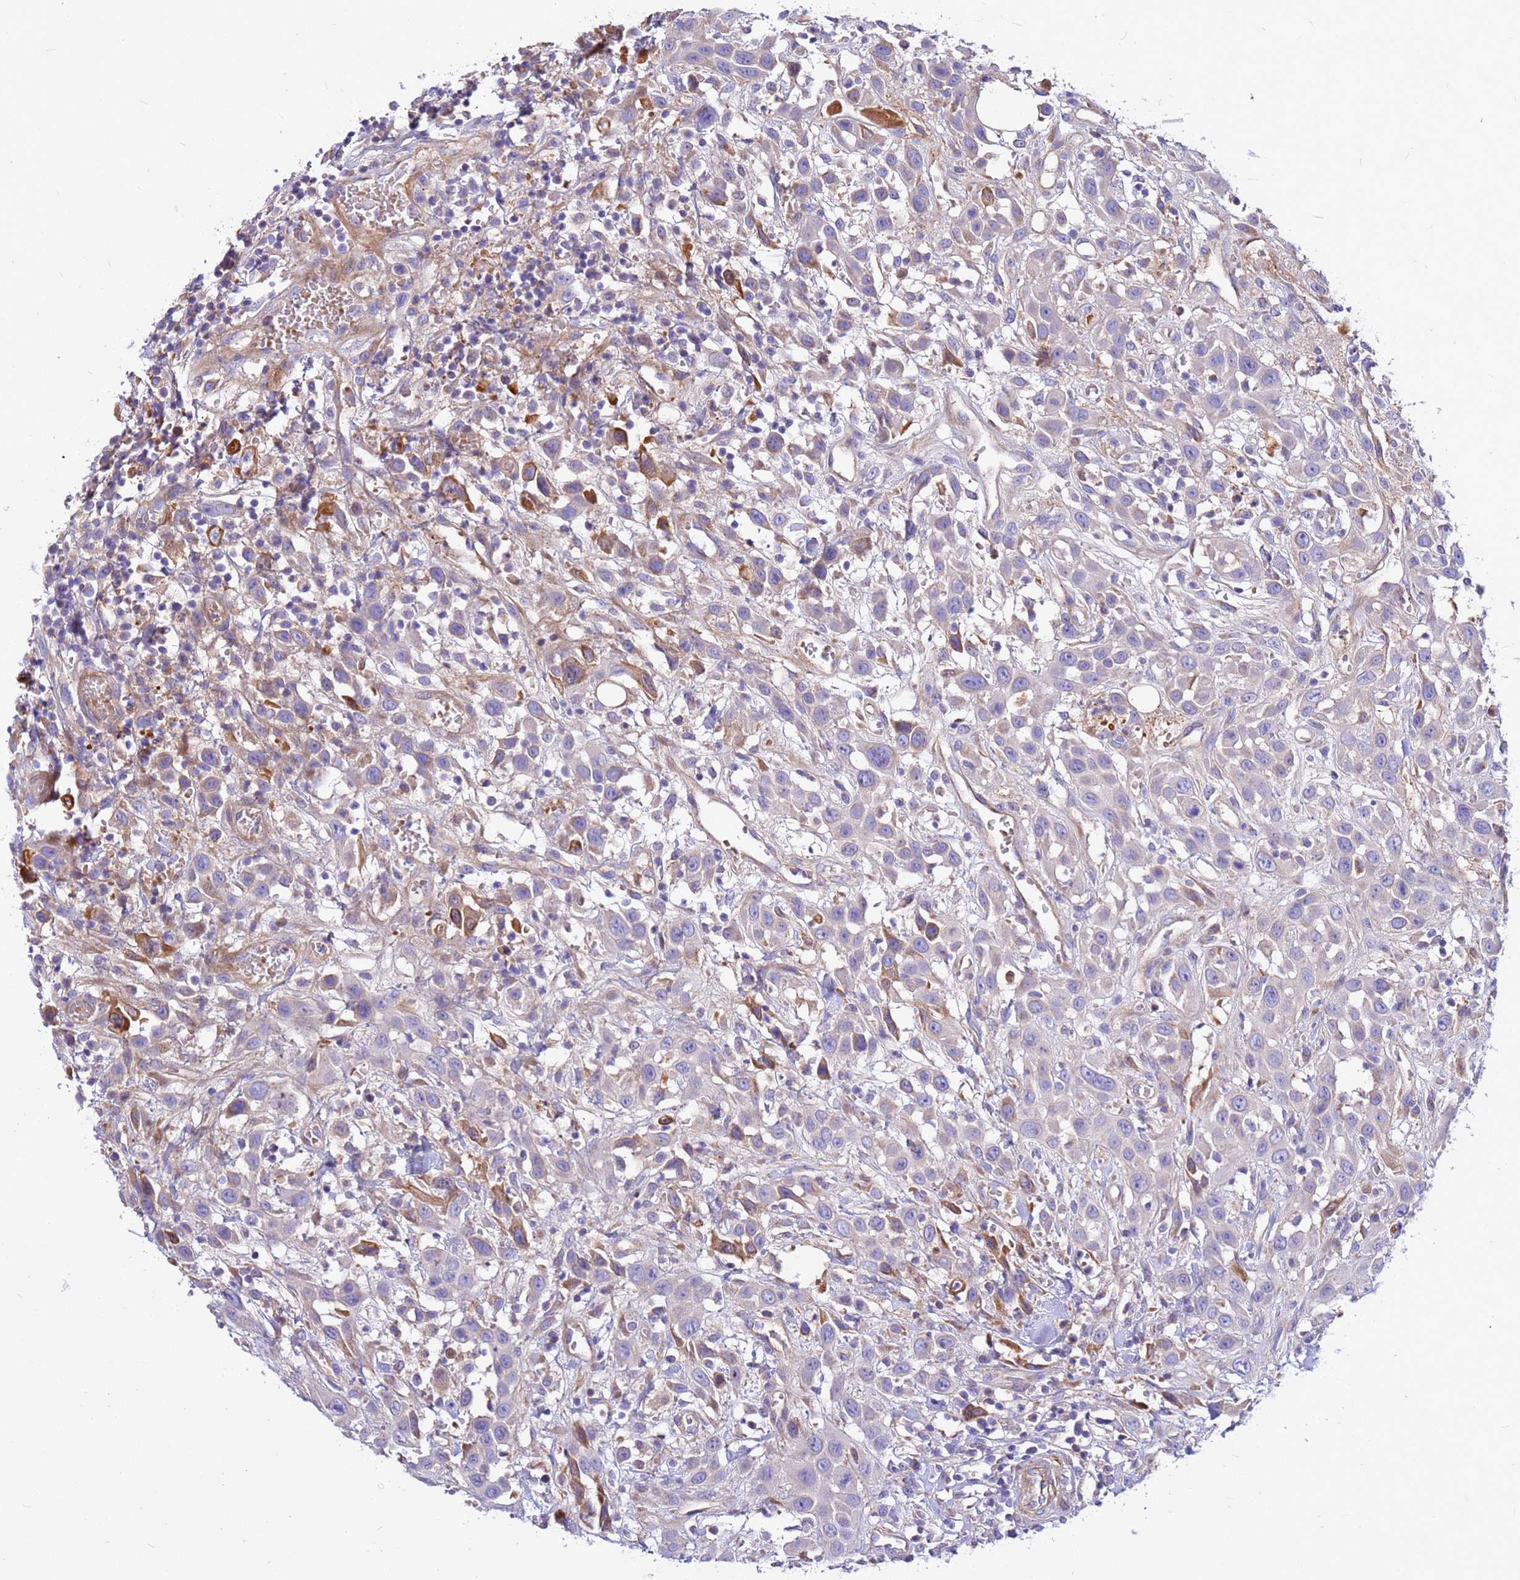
{"staining": {"intensity": "moderate", "quantity": "<25%", "location": "cytoplasmic/membranous"}, "tissue": "head and neck cancer", "cell_type": "Tumor cells", "image_type": "cancer", "snomed": [{"axis": "morphology", "description": "Squamous cell carcinoma, NOS"}, {"axis": "topography", "description": "Head-Neck"}], "caption": "Protein staining demonstrates moderate cytoplasmic/membranous positivity in about <25% of tumor cells in squamous cell carcinoma (head and neck).", "gene": "CRHBP", "patient": {"sex": "male", "age": 81}}